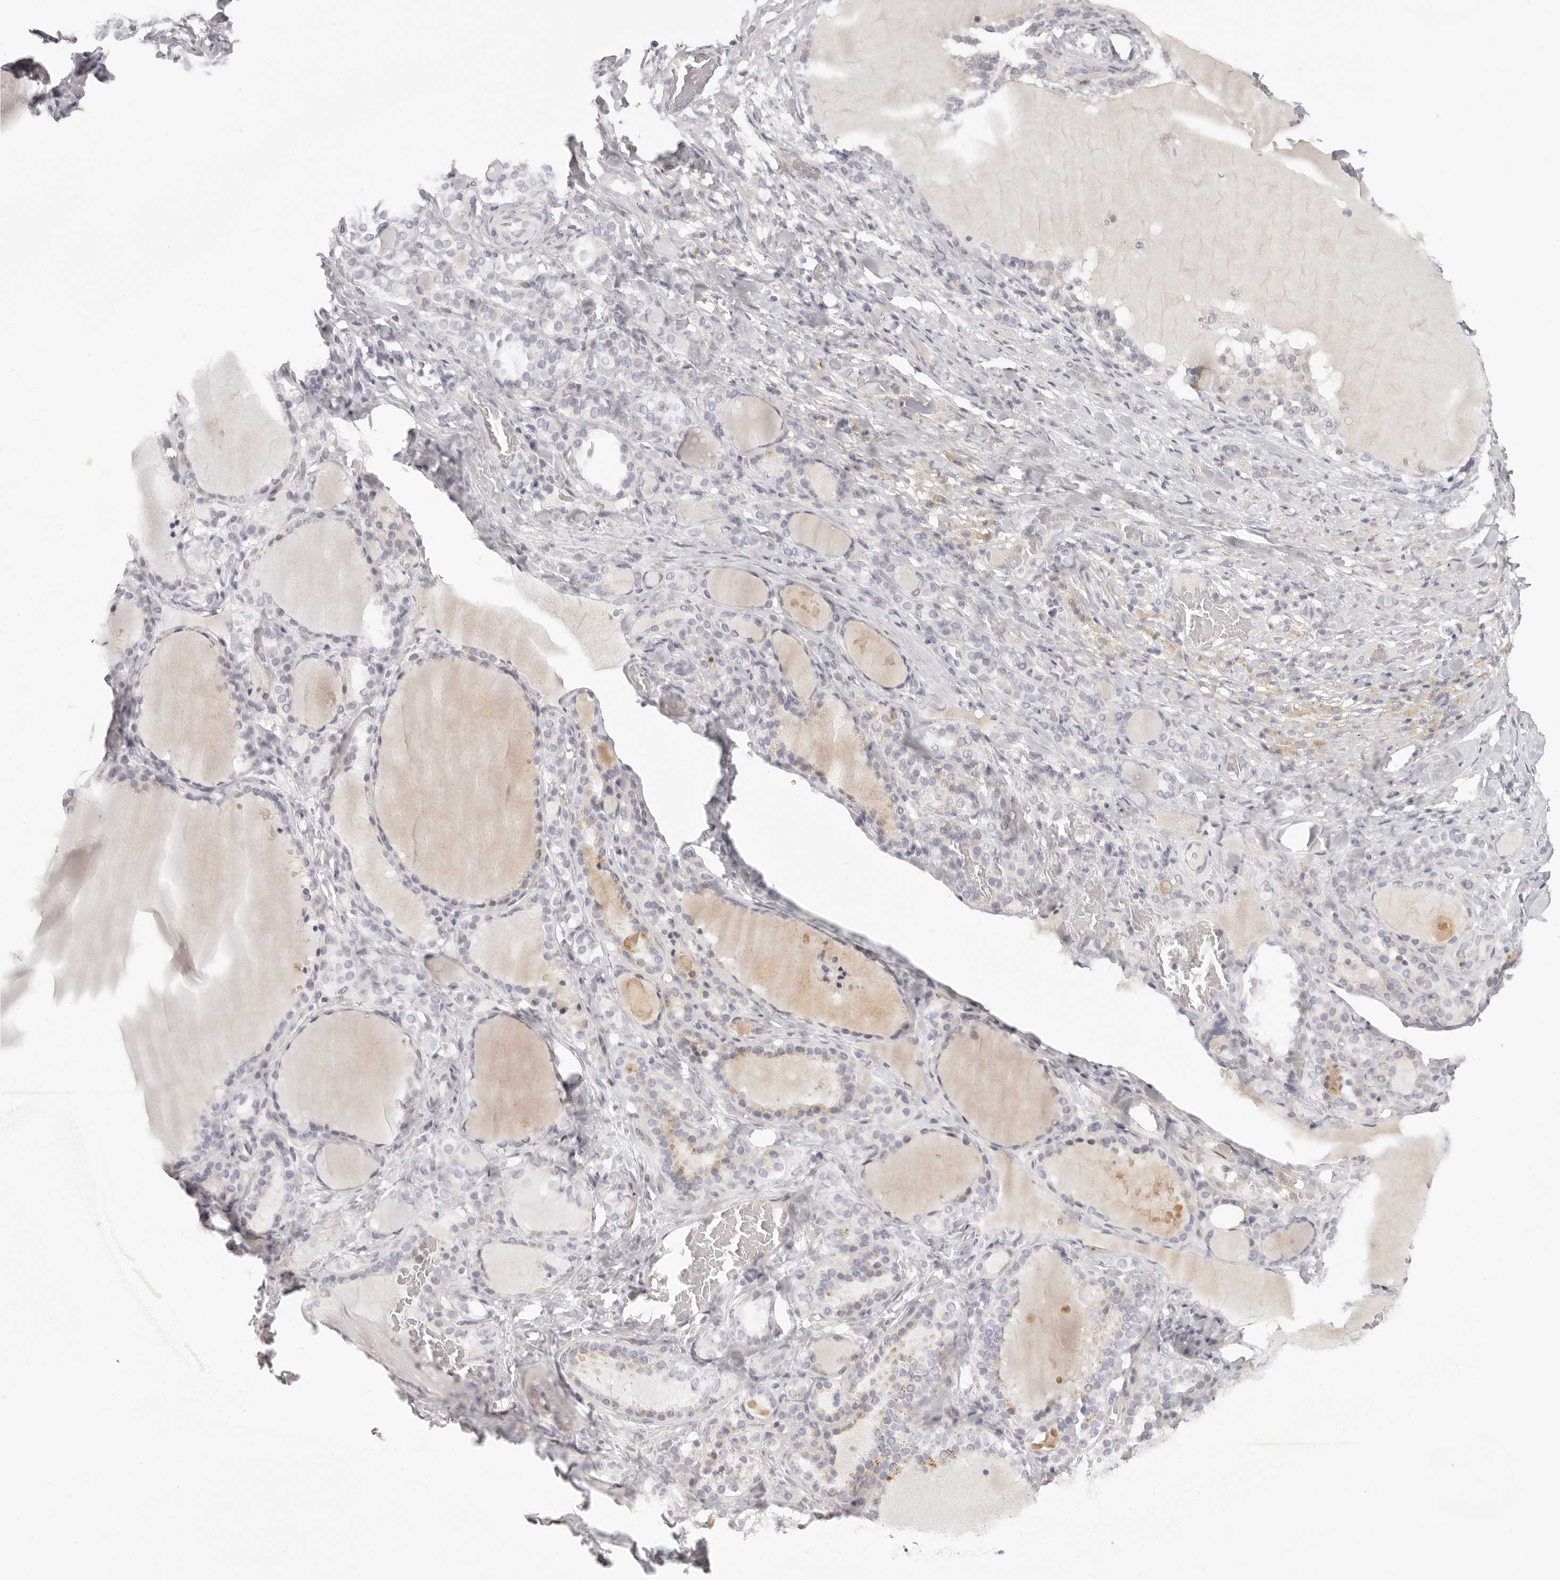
{"staining": {"intensity": "weak", "quantity": "<25%", "location": "cytoplasmic/membranous"}, "tissue": "thyroid gland", "cell_type": "Glandular cells", "image_type": "normal", "snomed": [{"axis": "morphology", "description": "Normal tissue, NOS"}, {"axis": "topography", "description": "Thyroid gland"}], "caption": "DAB (3,3'-diaminobenzidine) immunohistochemical staining of benign human thyroid gland reveals no significant positivity in glandular cells. The staining was performed using DAB (3,3'-diaminobenzidine) to visualize the protein expression in brown, while the nuclei were stained in blue with hematoxylin (Magnification: 20x).", "gene": "RXFP1", "patient": {"sex": "female", "age": 22}}